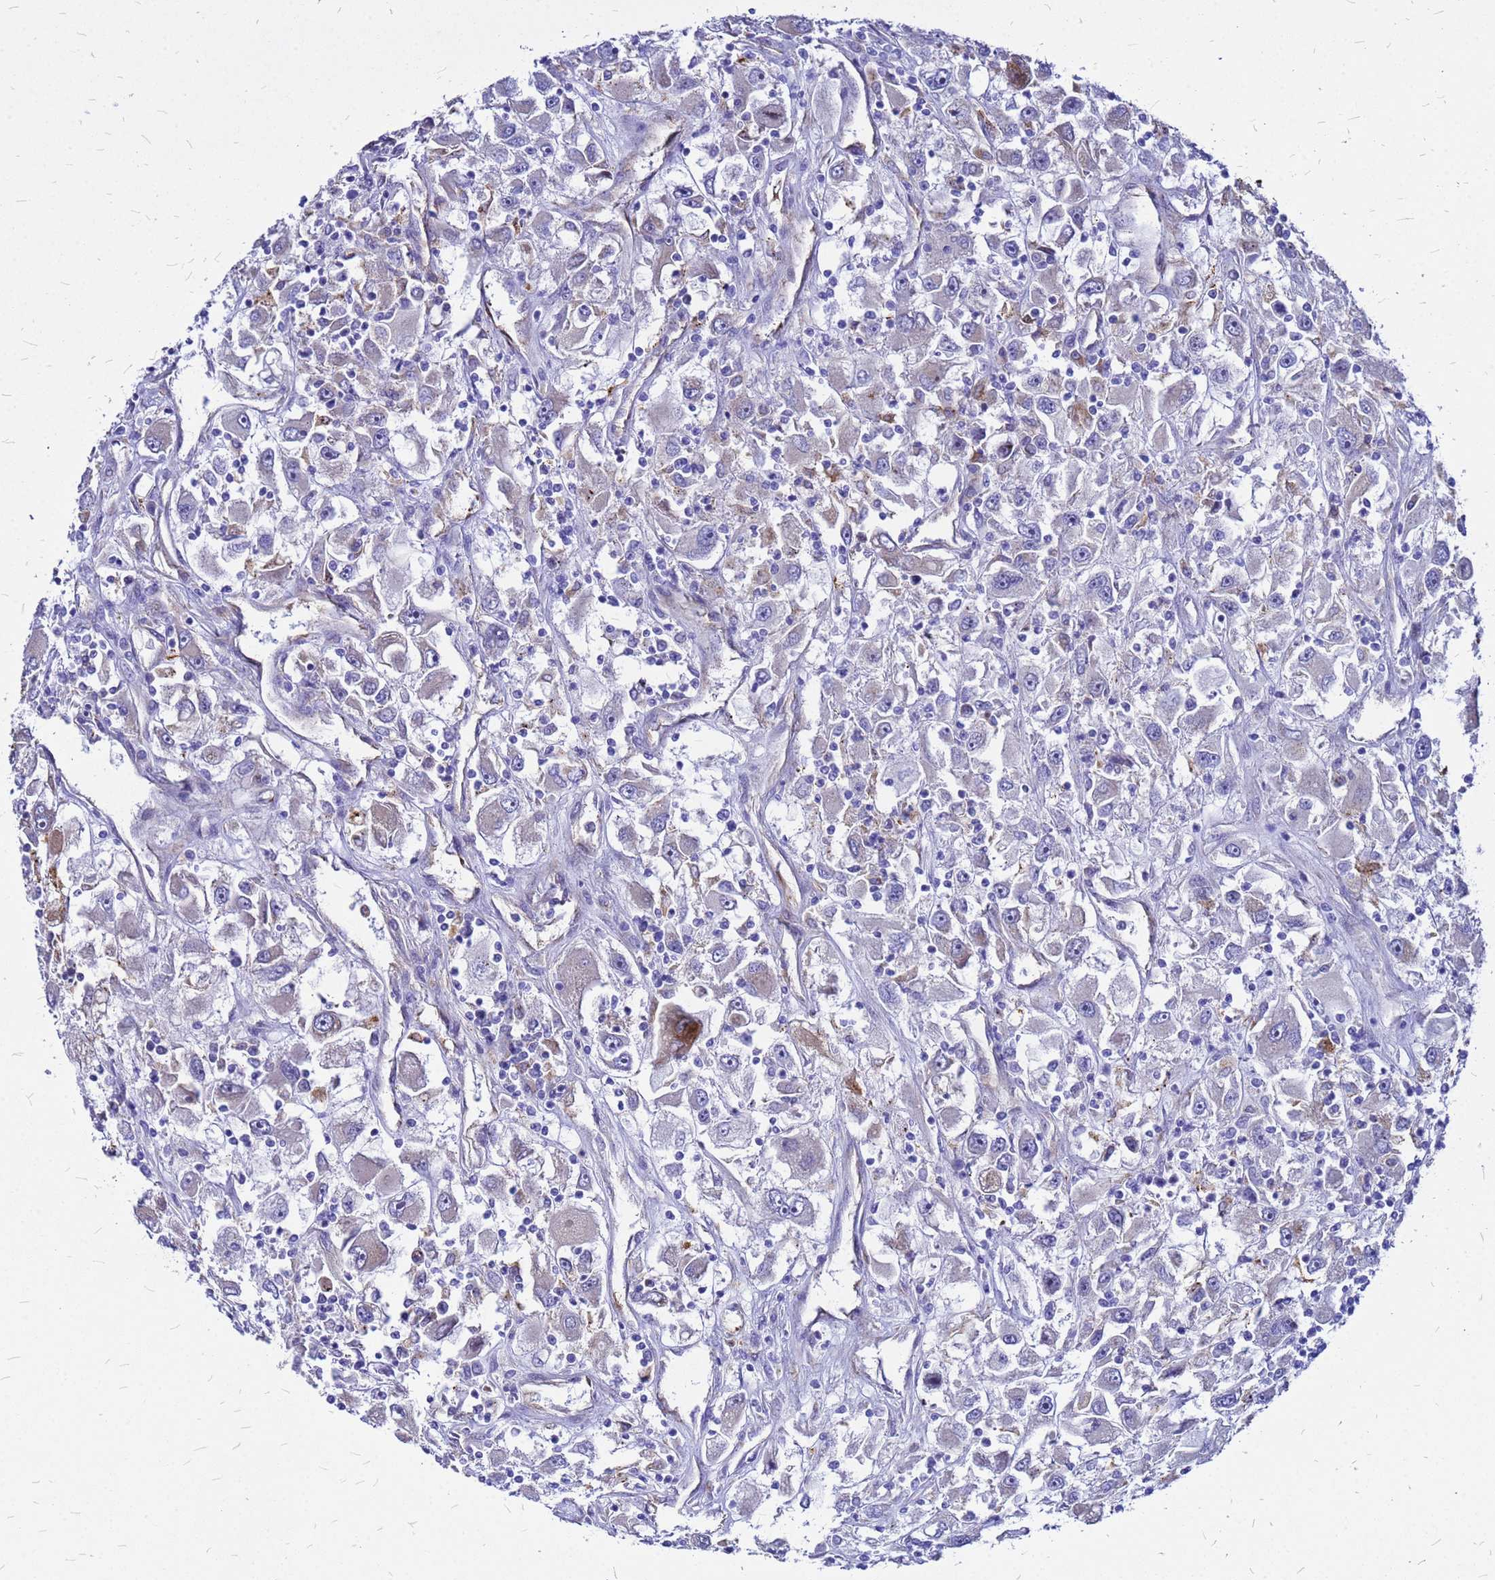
{"staining": {"intensity": "negative", "quantity": "none", "location": "none"}, "tissue": "renal cancer", "cell_type": "Tumor cells", "image_type": "cancer", "snomed": [{"axis": "morphology", "description": "Adenocarcinoma, NOS"}, {"axis": "topography", "description": "Kidney"}], "caption": "This is an immunohistochemistry (IHC) histopathology image of adenocarcinoma (renal). There is no positivity in tumor cells.", "gene": "NOSTRIN", "patient": {"sex": "female", "age": 52}}